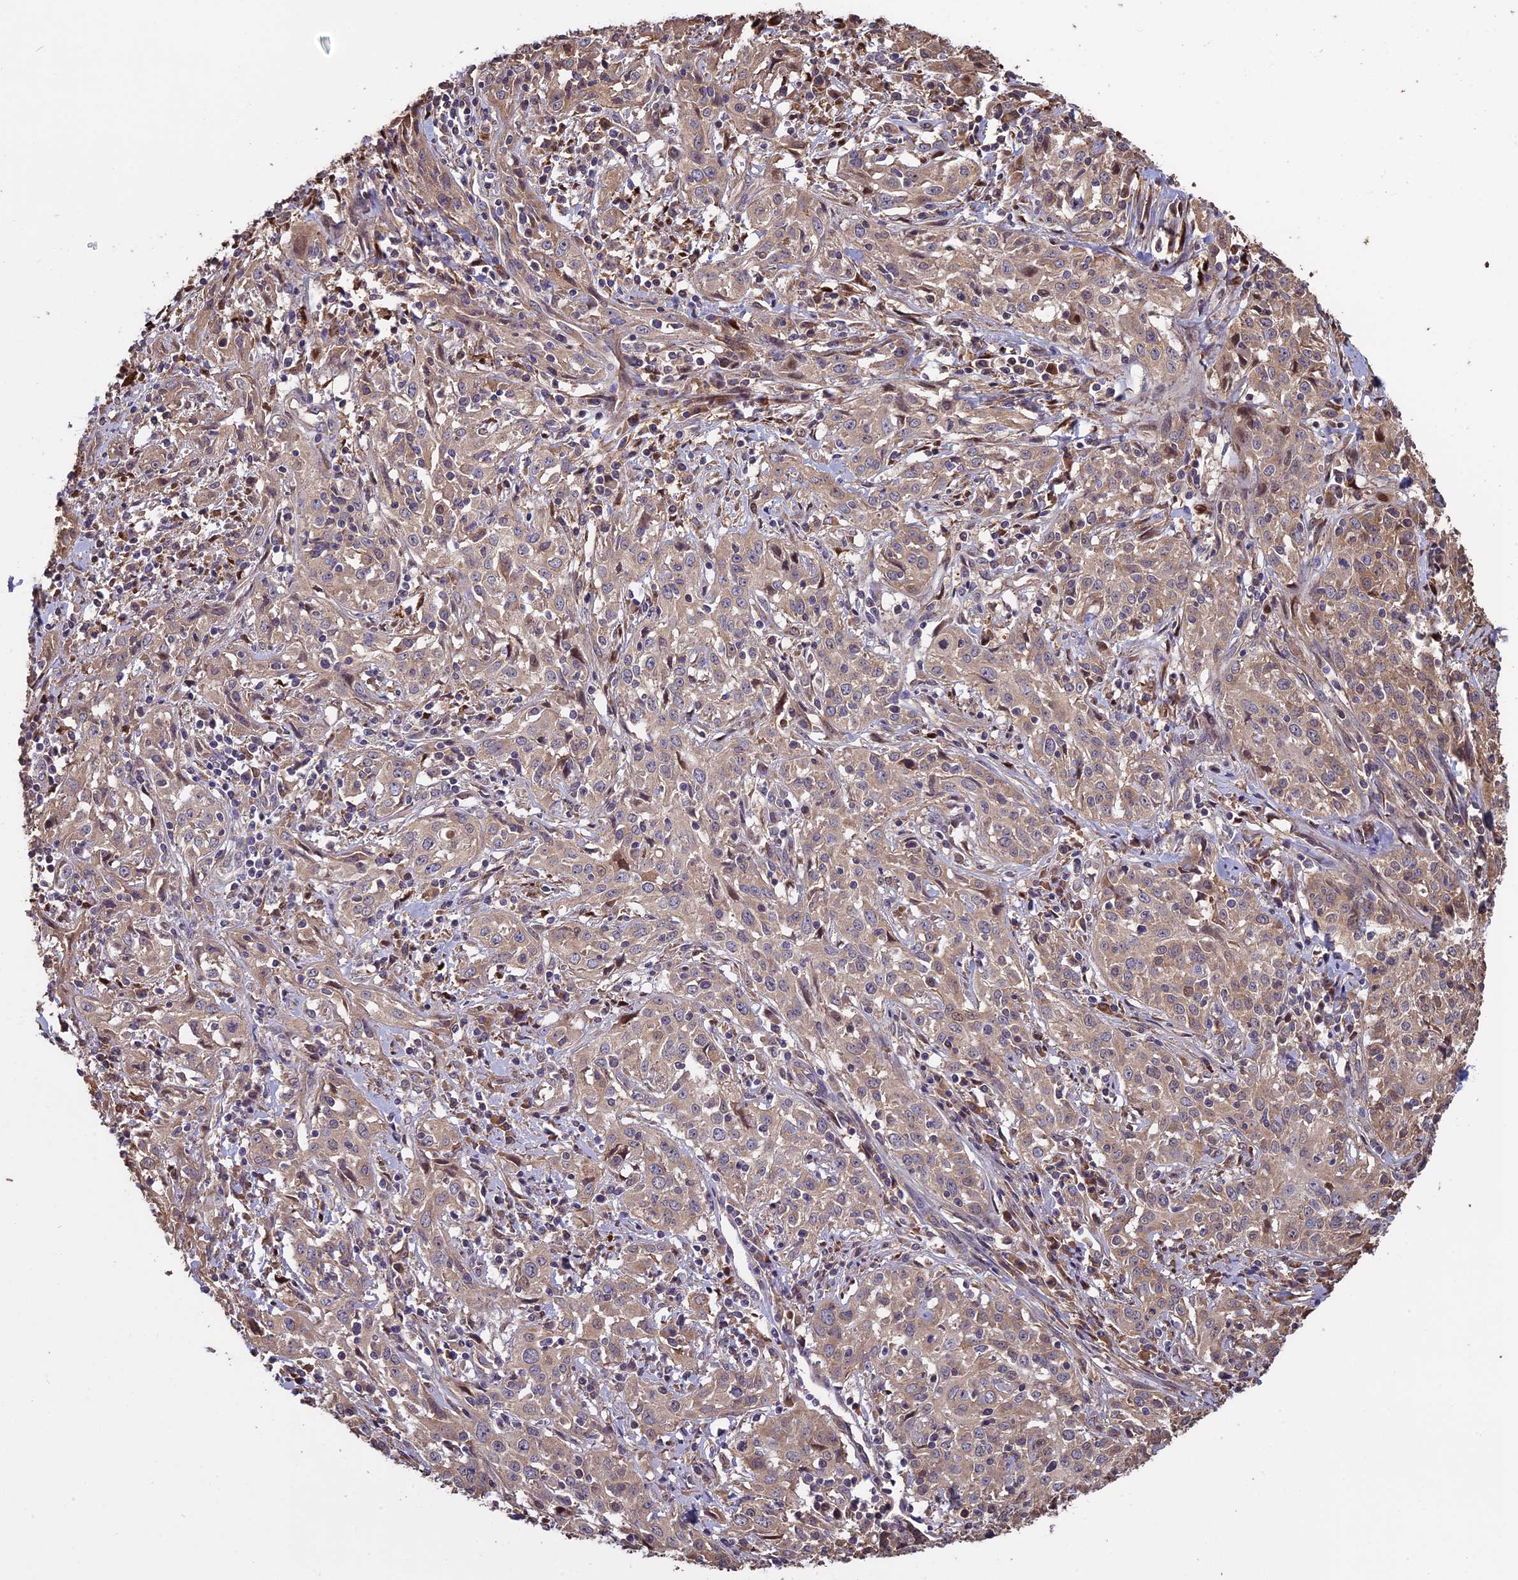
{"staining": {"intensity": "weak", "quantity": ">75%", "location": "cytoplasmic/membranous"}, "tissue": "cervical cancer", "cell_type": "Tumor cells", "image_type": "cancer", "snomed": [{"axis": "morphology", "description": "Squamous cell carcinoma, NOS"}, {"axis": "topography", "description": "Cervix"}], "caption": "Immunohistochemical staining of squamous cell carcinoma (cervical) reveals low levels of weak cytoplasmic/membranous expression in about >75% of tumor cells.", "gene": "VWA3A", "patient": {"sex": "female", "age": 57}}